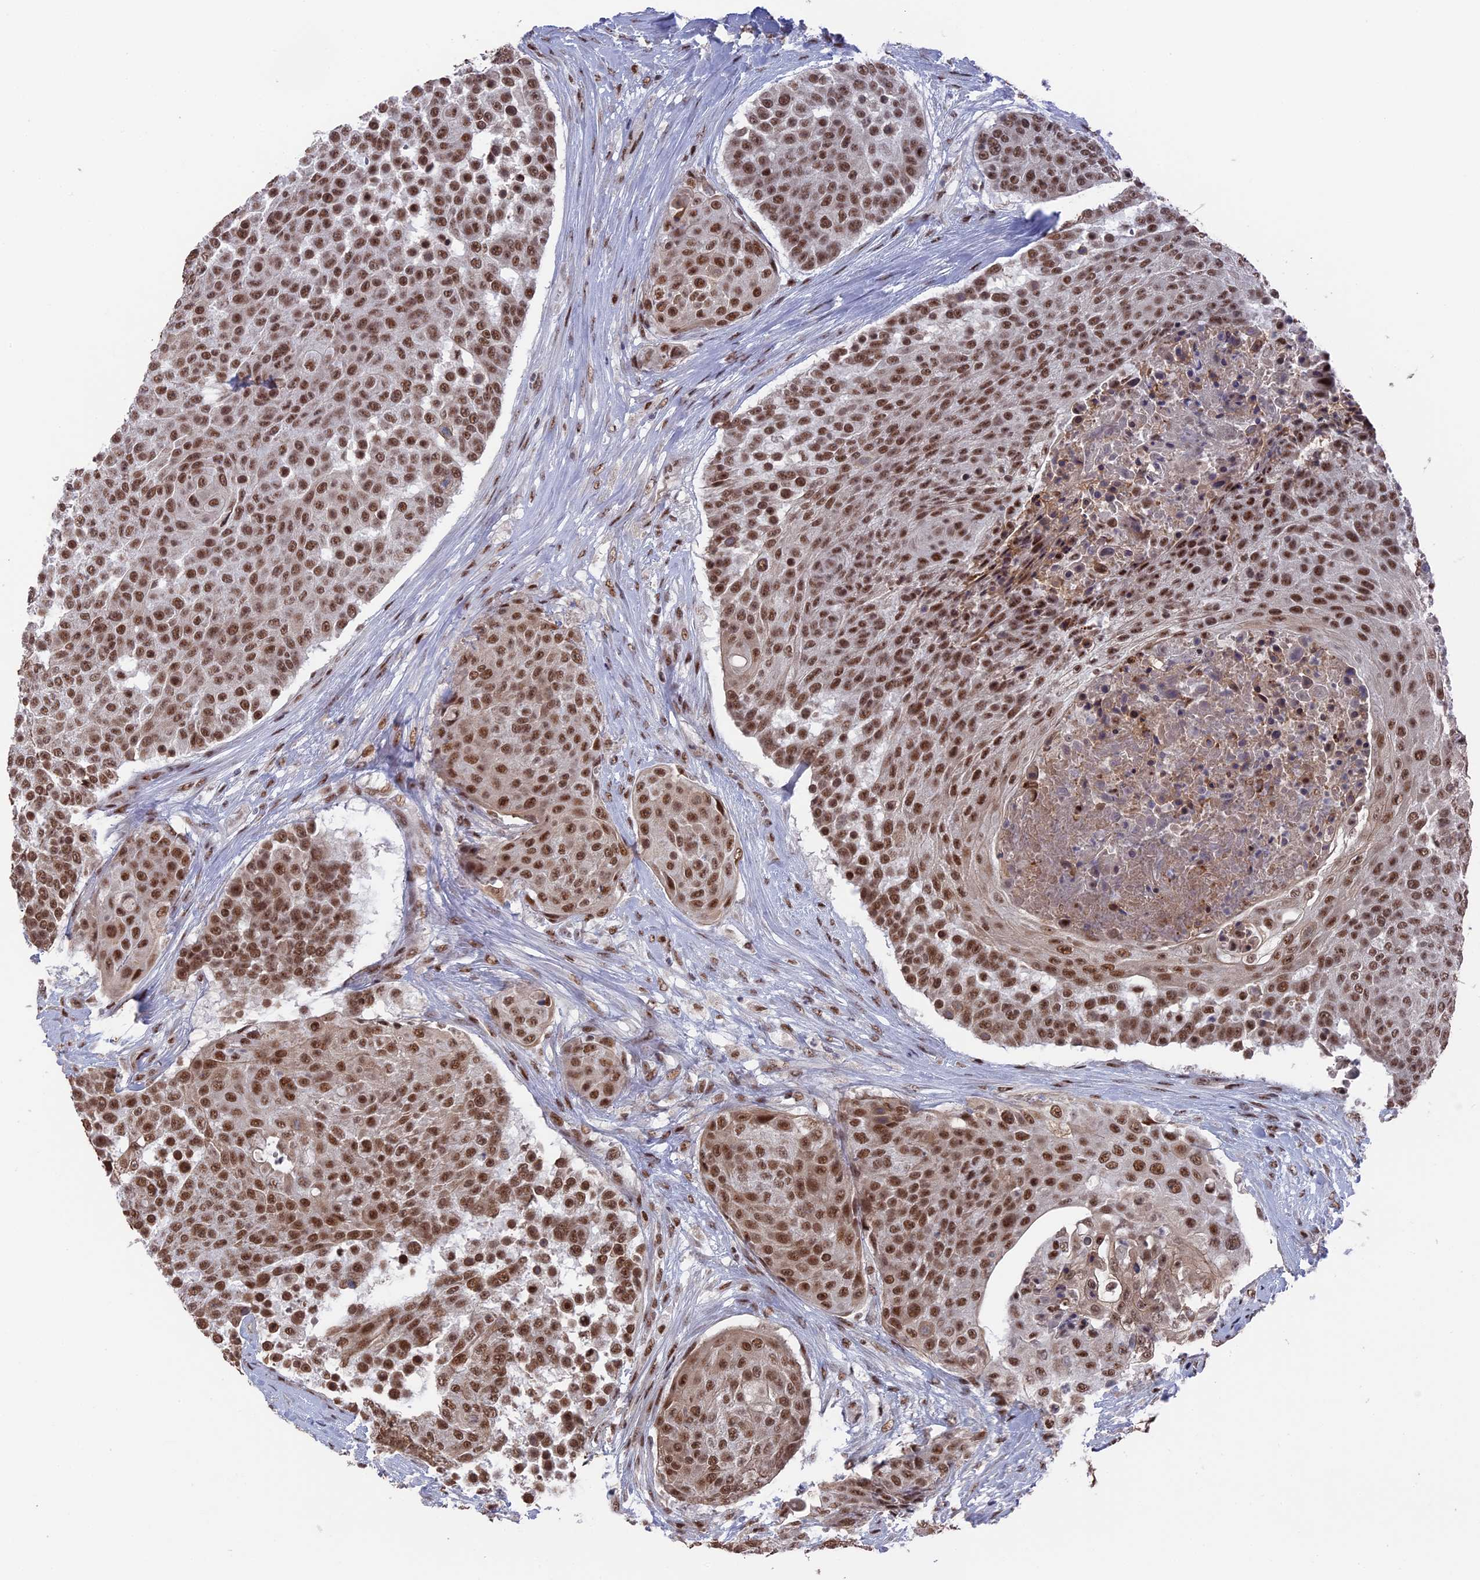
{"staining": {"intensity": "moderate", "quantity": ">75%", "location": "nuclear"}, "tissue": "urothelial cancer", "cell_type": "Tumor cells", "image_type": "cancer", "snomed": [{"axis": "morphology", "description": "Urothelial carcinoma, High grade"}, {"axis": "topography", "description": "Urinary bladder"}], "caption": "Protein expression analysis of urothelial cancer demonstrates moderate nuclear staining in about >75% of tumor cells.", "gene": "SF3A2", "patient": {"sex": "female", "age": 63}}